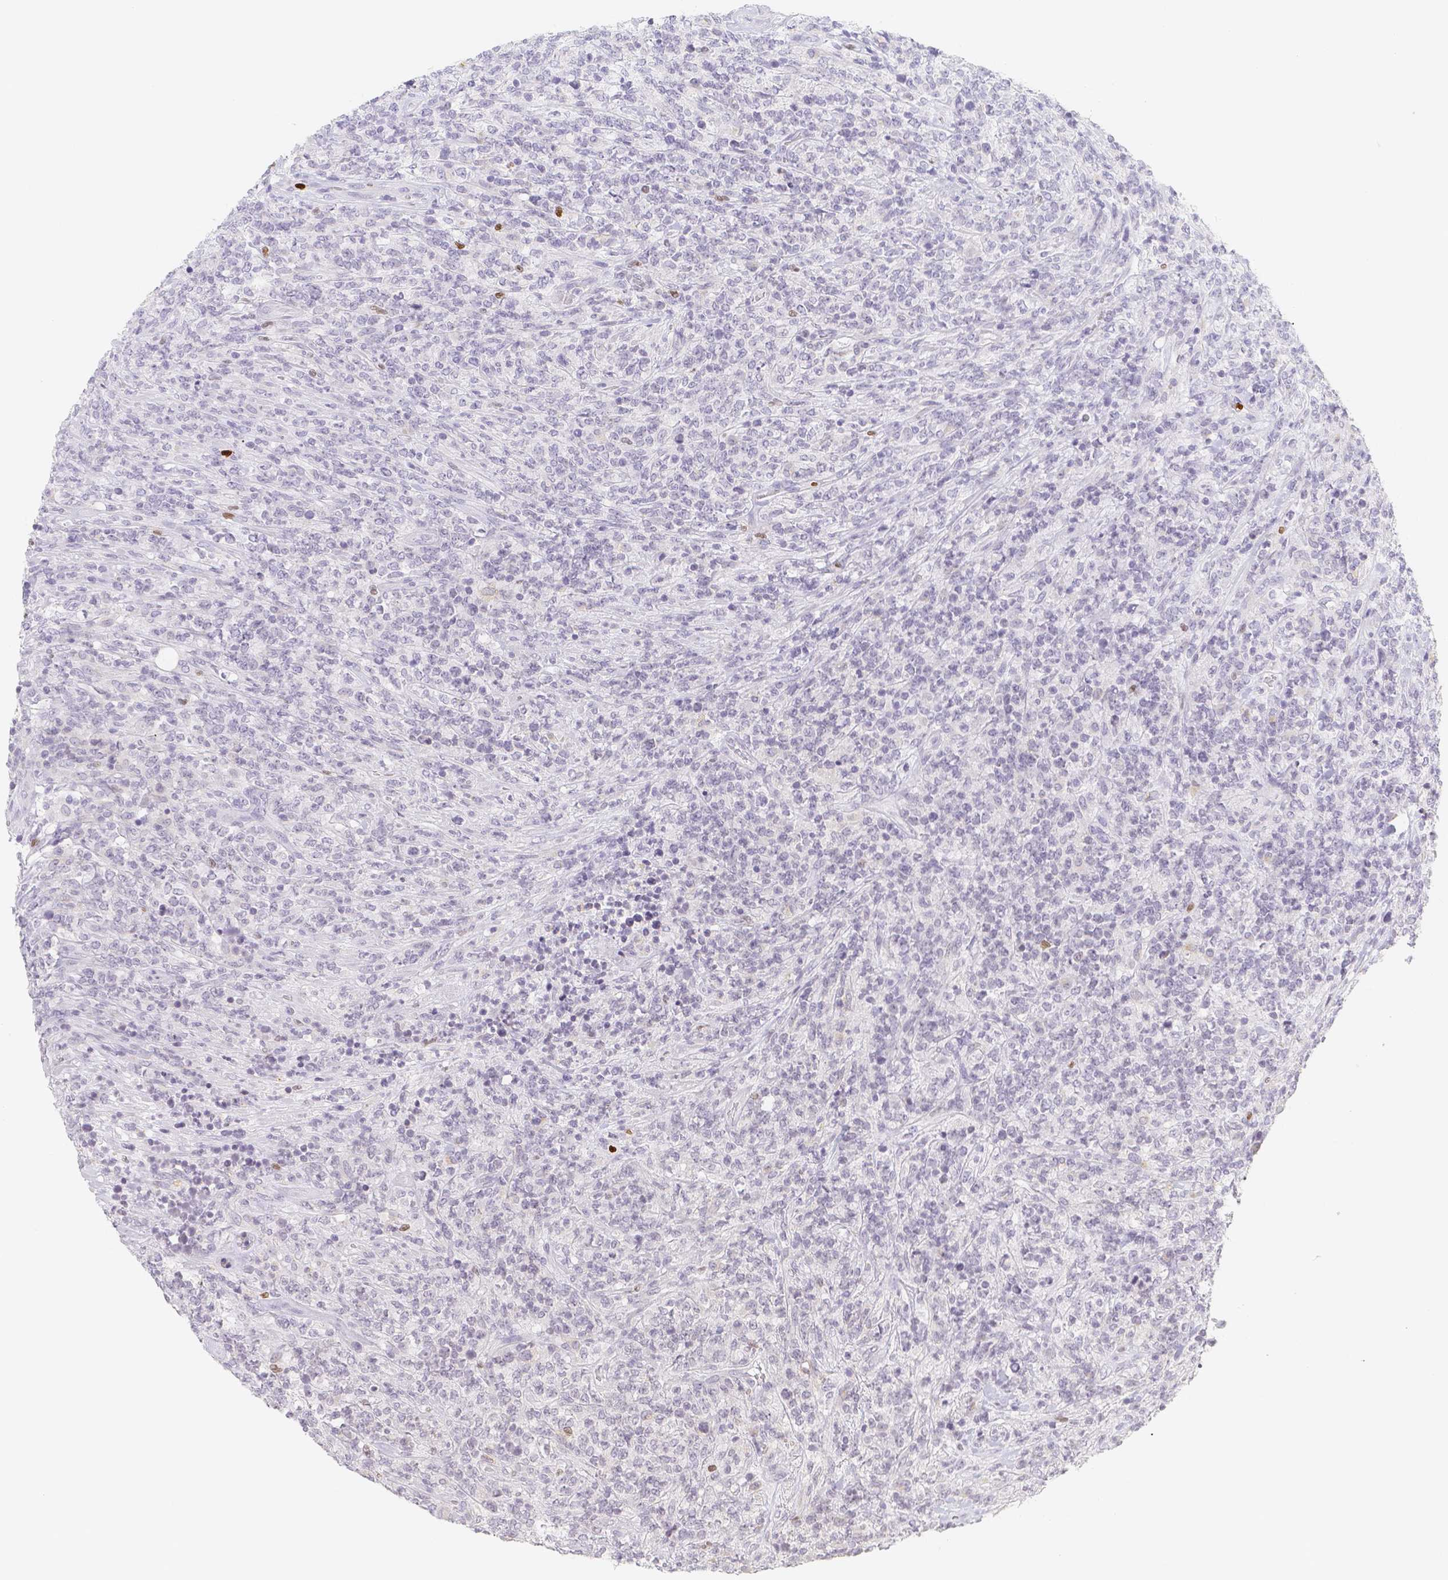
{"staining": {"intensity": "negative", "quantity": "none", "location": "none"}, "tissue": "lymphoma", "cell_type": "Tumor cells", "image_type": "cancer", "snomed": [{"axis": "morphology", "description": "Malignant lymphoma, non-Hodgkin's type, High grade"}, {"axis": "topography", "description": "Soft tissue"}], "caption": "The immunohistochemistry micrograph has no significant staining in tumor cells of malignant lymphoma, non-Hodgkin's type (high-grade) tissue. (Immunohistochemistry, brightfield microscopy, high magnification).", "gene": "PADI4", "patient": {"sex": "male", "age": 18}}